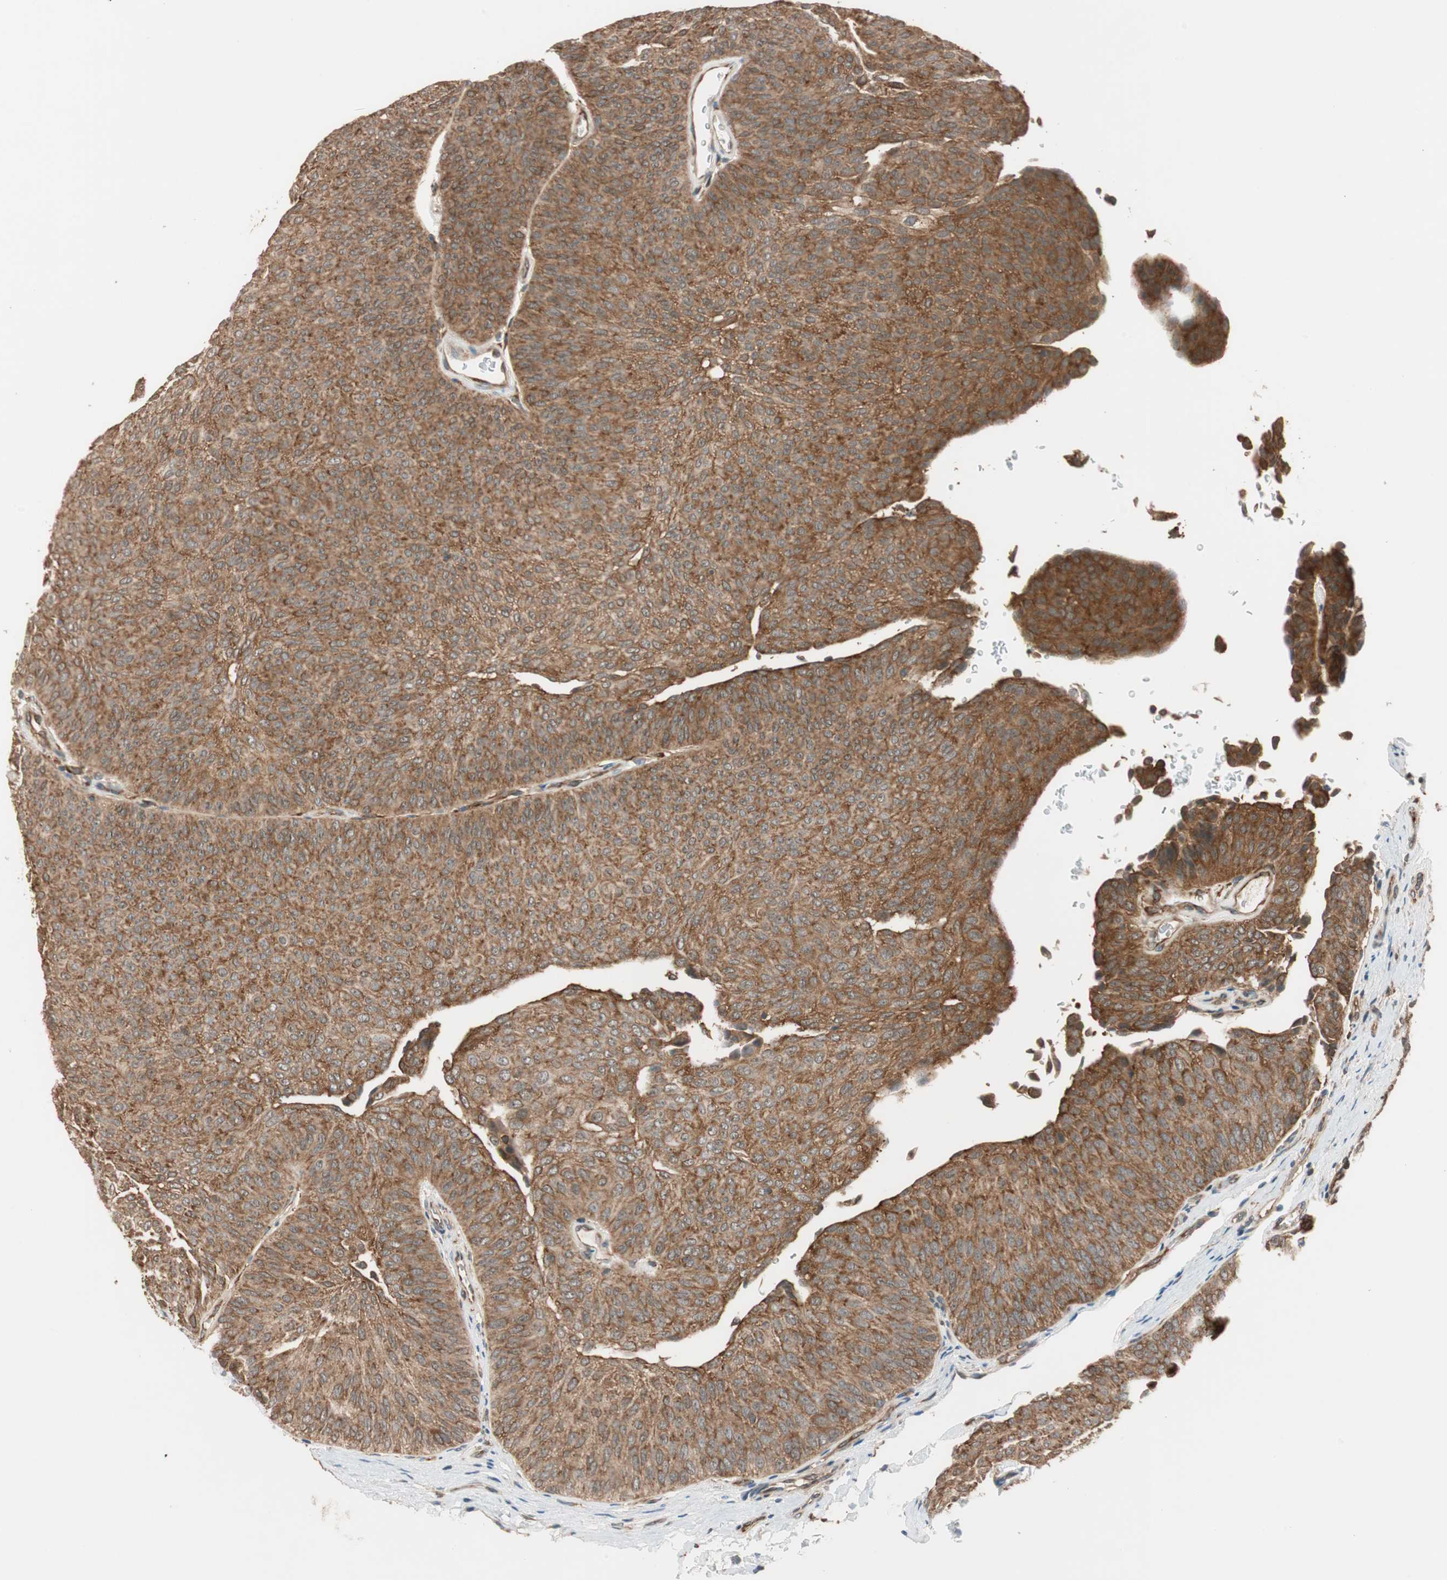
{"staining": {"intensity": "strong", "quantity": ">75%", "location": "cytoplasmic/membranous"}, "tissue": "urothelial cancer", "cell_type": "Tumor cells", "image_type": "cancer", "snomed": [{"axis": "morphology", "description": "Urothelial carcinoma, Low grade"}, {"axis": "topography", "description": "Urinary bladder"}], "caption": "Strong cytoplasmic/membranous protein staining is identified in about >75% of tumor cells in urothelial cancer. The staining was performed using DAB, with brown indicating positive protein expression. Nuclei are stained blue with hematoxylin.", "gene": "WASL", "patient": {"sex": "female", "age": 60}}